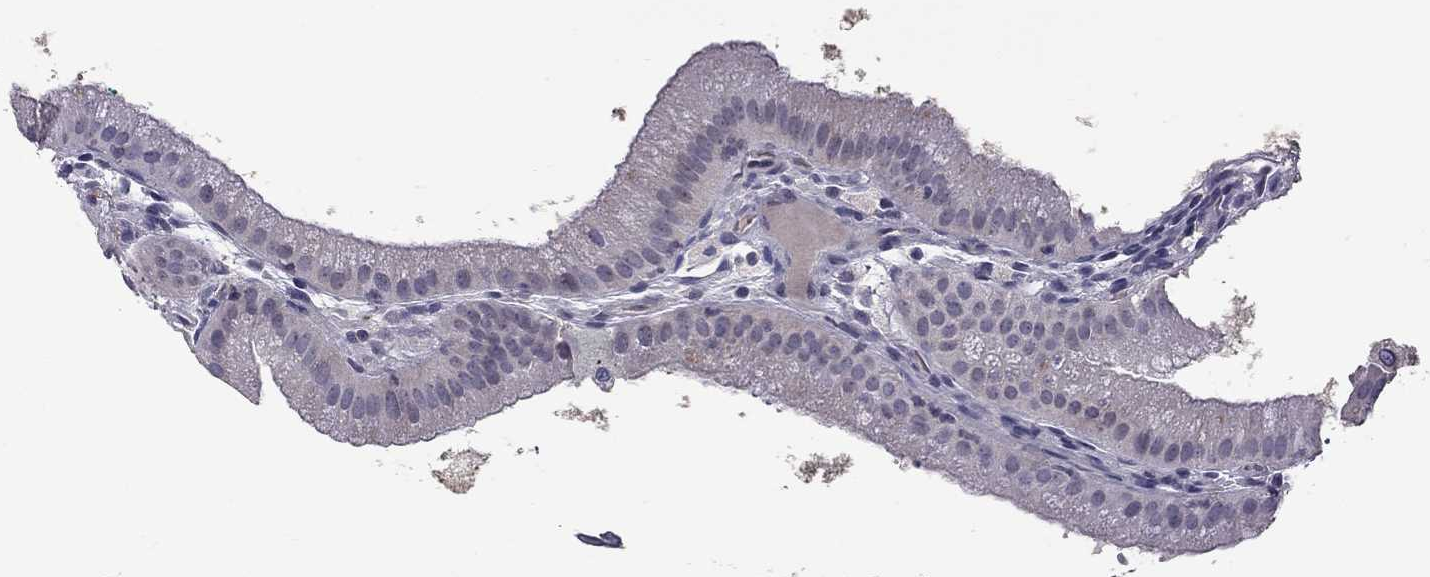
{"staining": {"intensity": "negative", "quantity": "none", "location": "none"}, "tissue": "gallbladder", "cell_type": "Glandular cells", "image_type": "normal", "snomed": [{"axis": "morphology", "description": "Normal tissue, NOS"}, {"axis": "topography", "description": "Gallbladder"}], "caption": "Glandular cells are negative for brown protein staining in benign gallbladder. Brightfield microscopy of IHC stained with DAB (3,3'-diaminobenzidine) (brown) and hematoxylin (blue), captured at high magnification.", "gene": "CFAP91", "patient": {"sex": "male", "age": 67}}